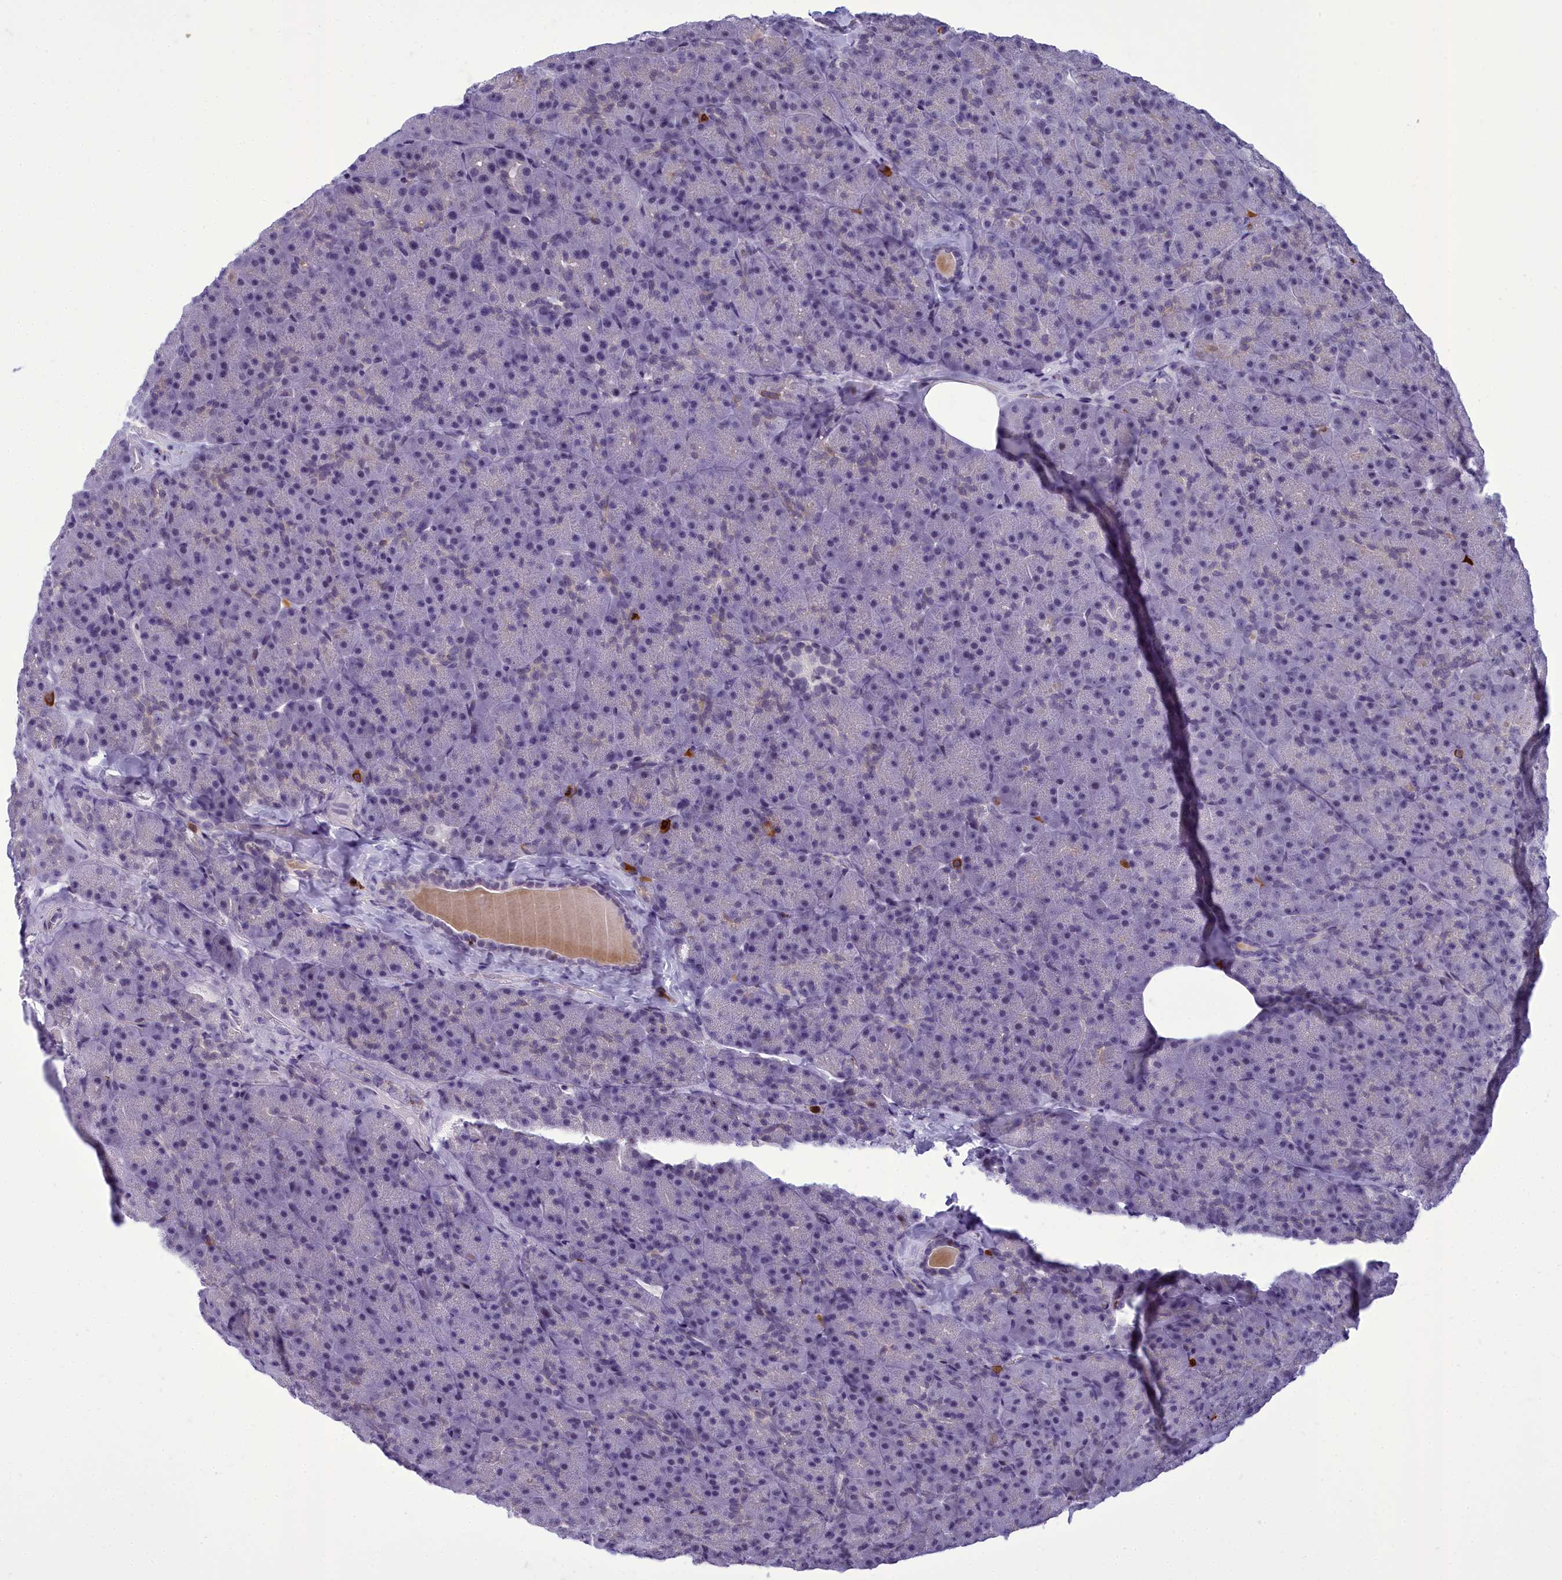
{"staining": {"intensity": "moderate", "quantity": "<25%", "location": "nuclear"}, "tissue": "pancreas", "cell_type": "Exocrine glandular cells", "image_type": "normal", "snomed": [{"axis": "morphology", "description": "Normal tissue, NOS"}, {"axis": "topography", "description": "Pancreas"}], "caption": "About <25% of exocrine glandular cells in unremarkable pancreas show moderate nuclear protein expression as visualized by brown immunohistochemical staining.", "gene": "CEACAM19", "patient": {"sex": "male", "age": 36}}